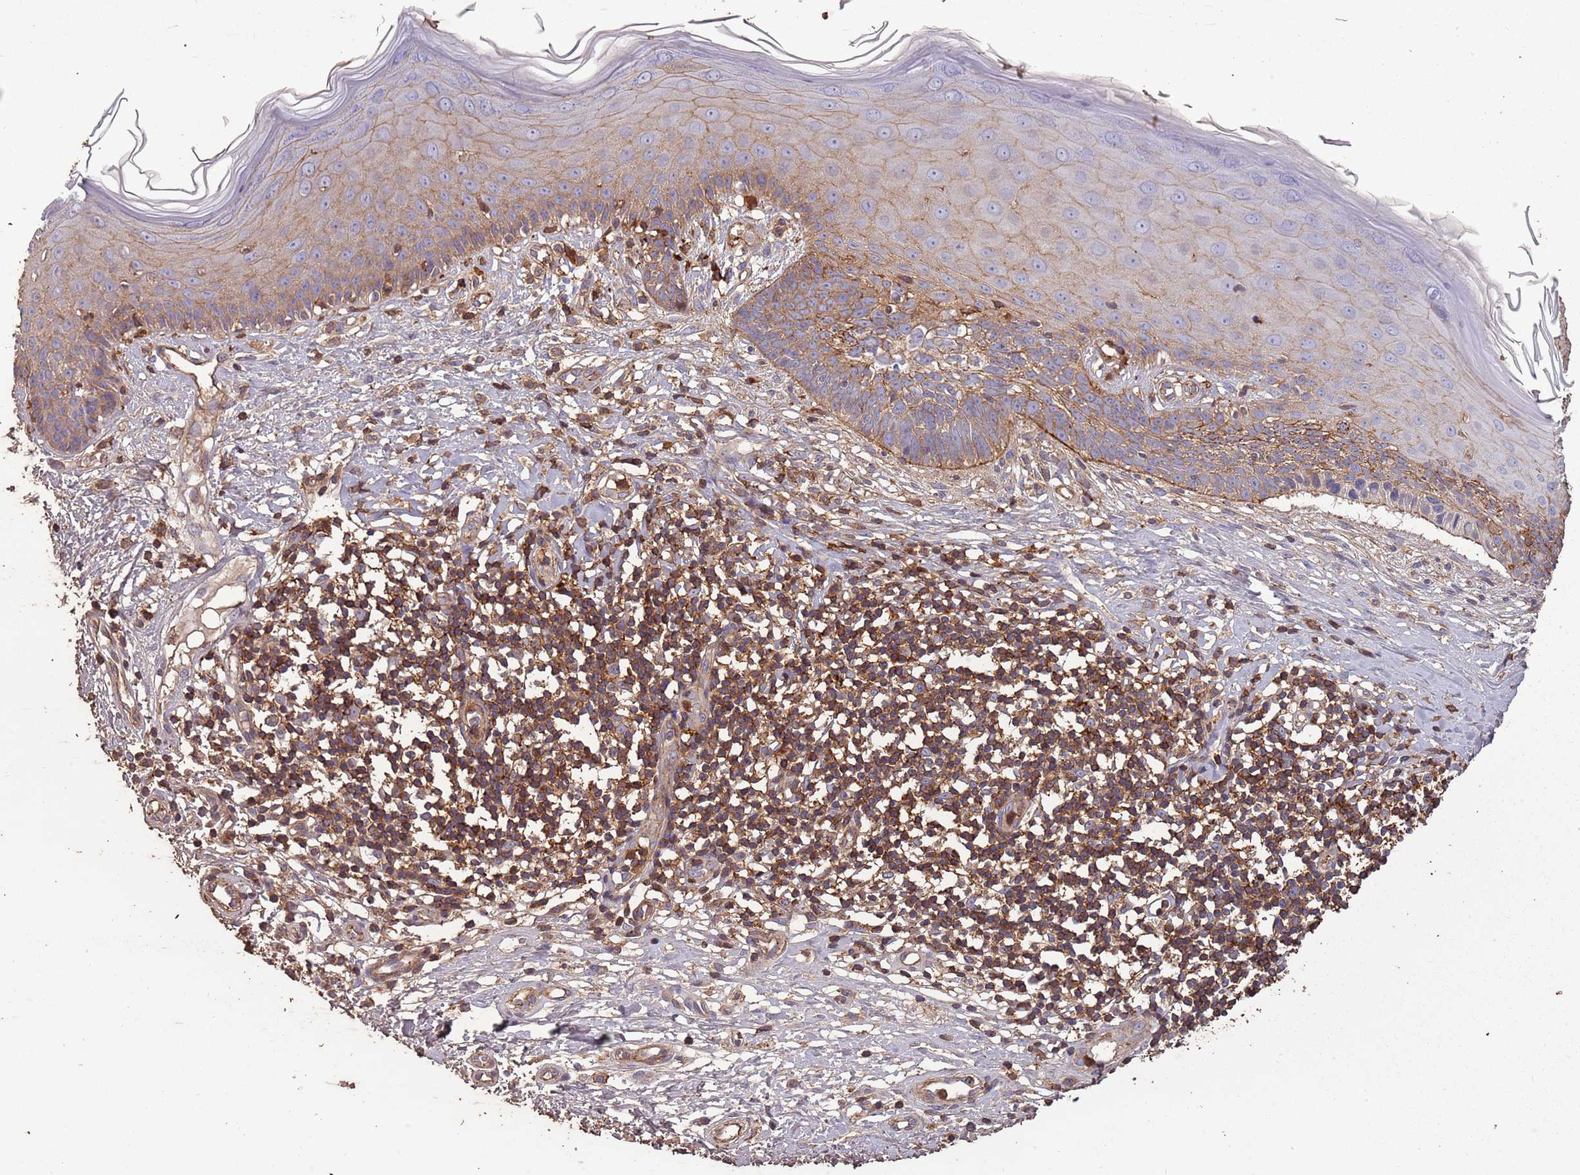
{"staining": {"intensity": "weak", "quantity": ">75%", "location": "cytoplasmic/membranous"}, "tissue": "skin cancer", "cell_type": "Tumor cells", "image_type": "cancer", "snomed": [{"axis": "morphology", "description": "Basal cell carcinoma"}, {"axis": "topography", "description": "Skin"}], "caption": "Protein analysis of skin cancer tissue reveals weak cytoplasmic/membranous staining in about >75% of tumor cells.", "gene": "FECH", "patient": {"sex": "male", "age": 78}}